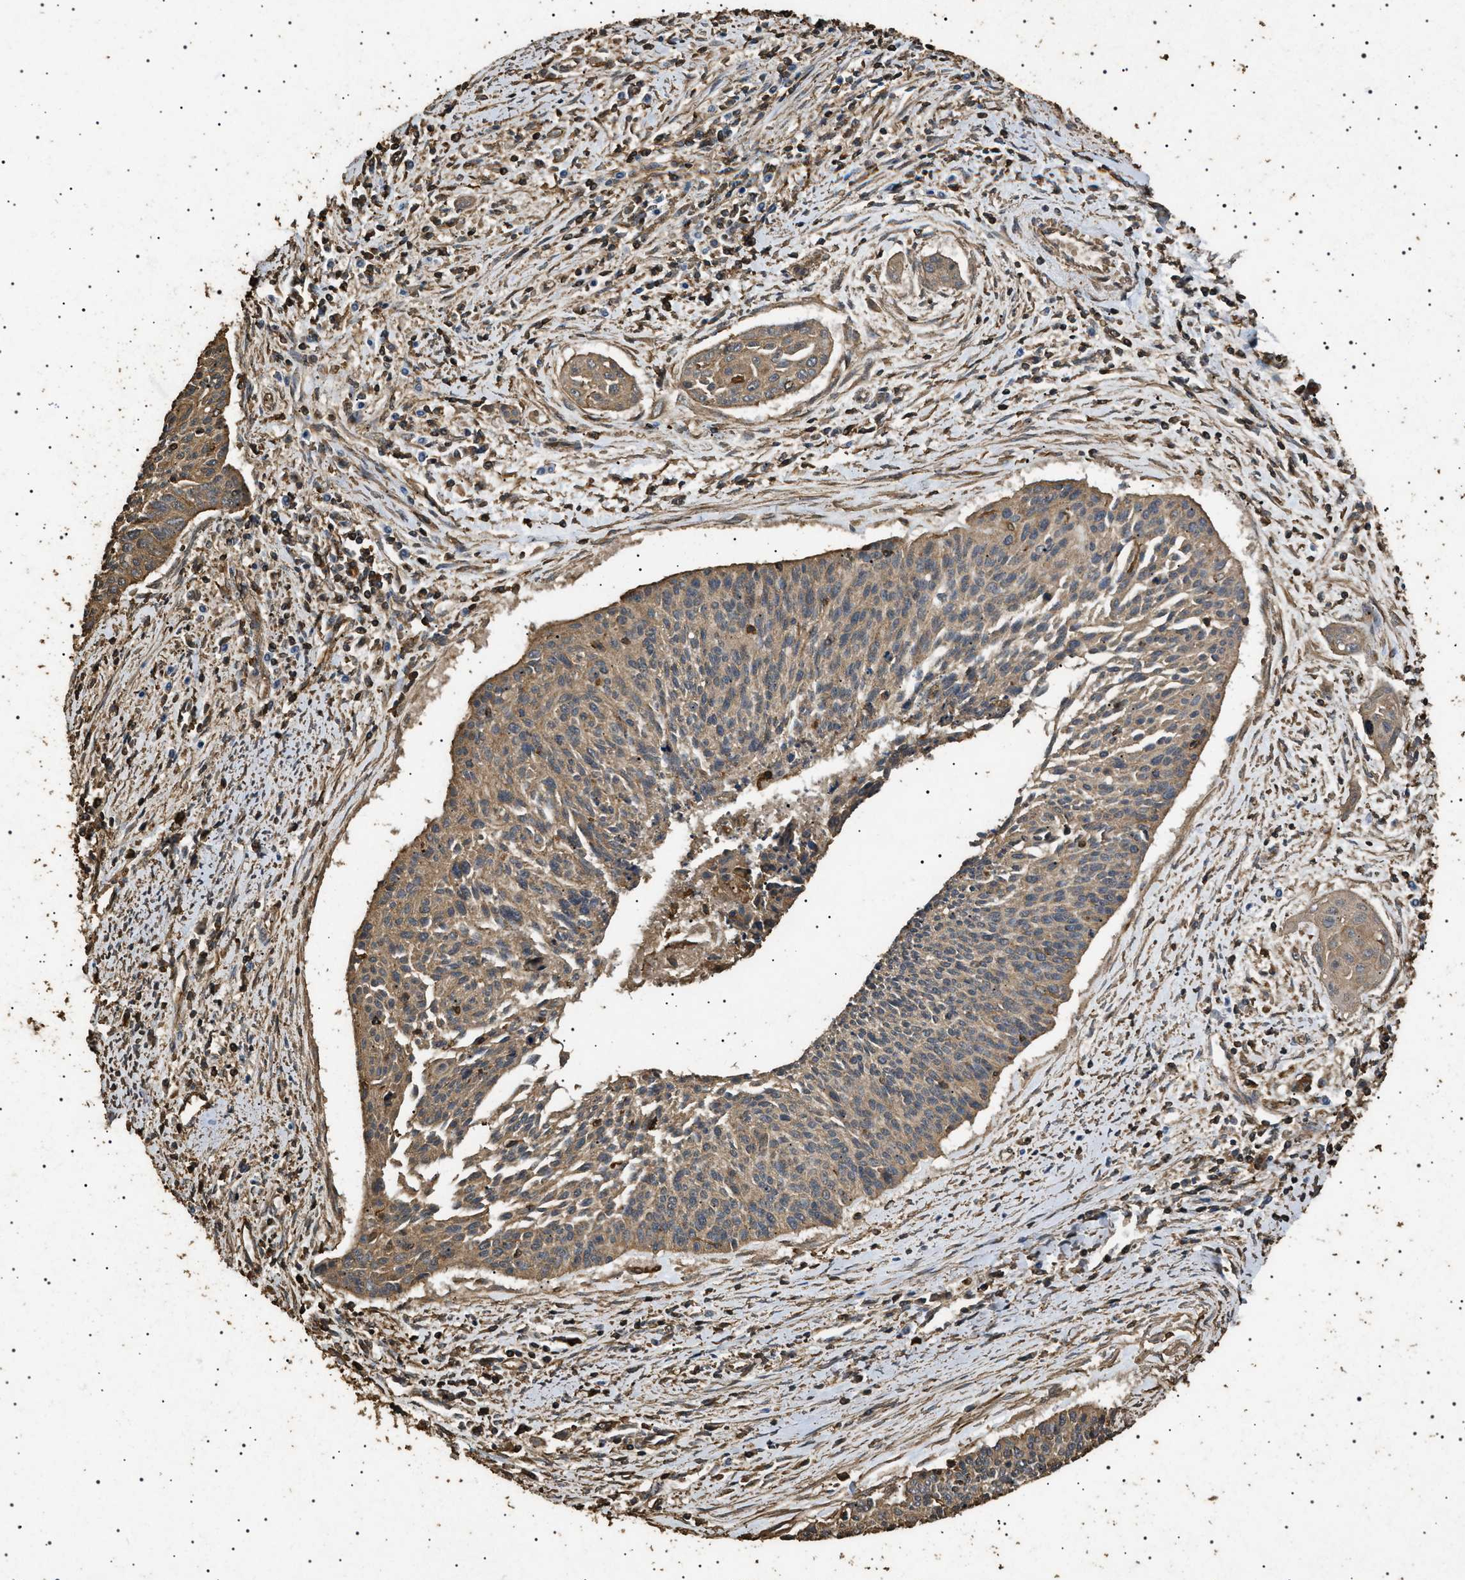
{"staining": {"intensity": "moderate", "quantity": ">75%", "location": "cytoplasmic/membranous"}, "tissue": "cervical cancer", "cell_type": "Tumor cells", "image_type": "cancer", "snomed": [{"axis": "morphology", "description": "Squamous cell carcinoma, NOS"}, {"axis": "topography", "description": "Cervix"}], "caption": "A photomicrograph showing moderate cytoplasmic/membranous expression in about >75% of tumor cells in squamous cell carcinoma (cervical), as visualized by brown immunohistochemical staining.", "gene": "CYRIA", "patient": {"sex": "female", "age": 55}}